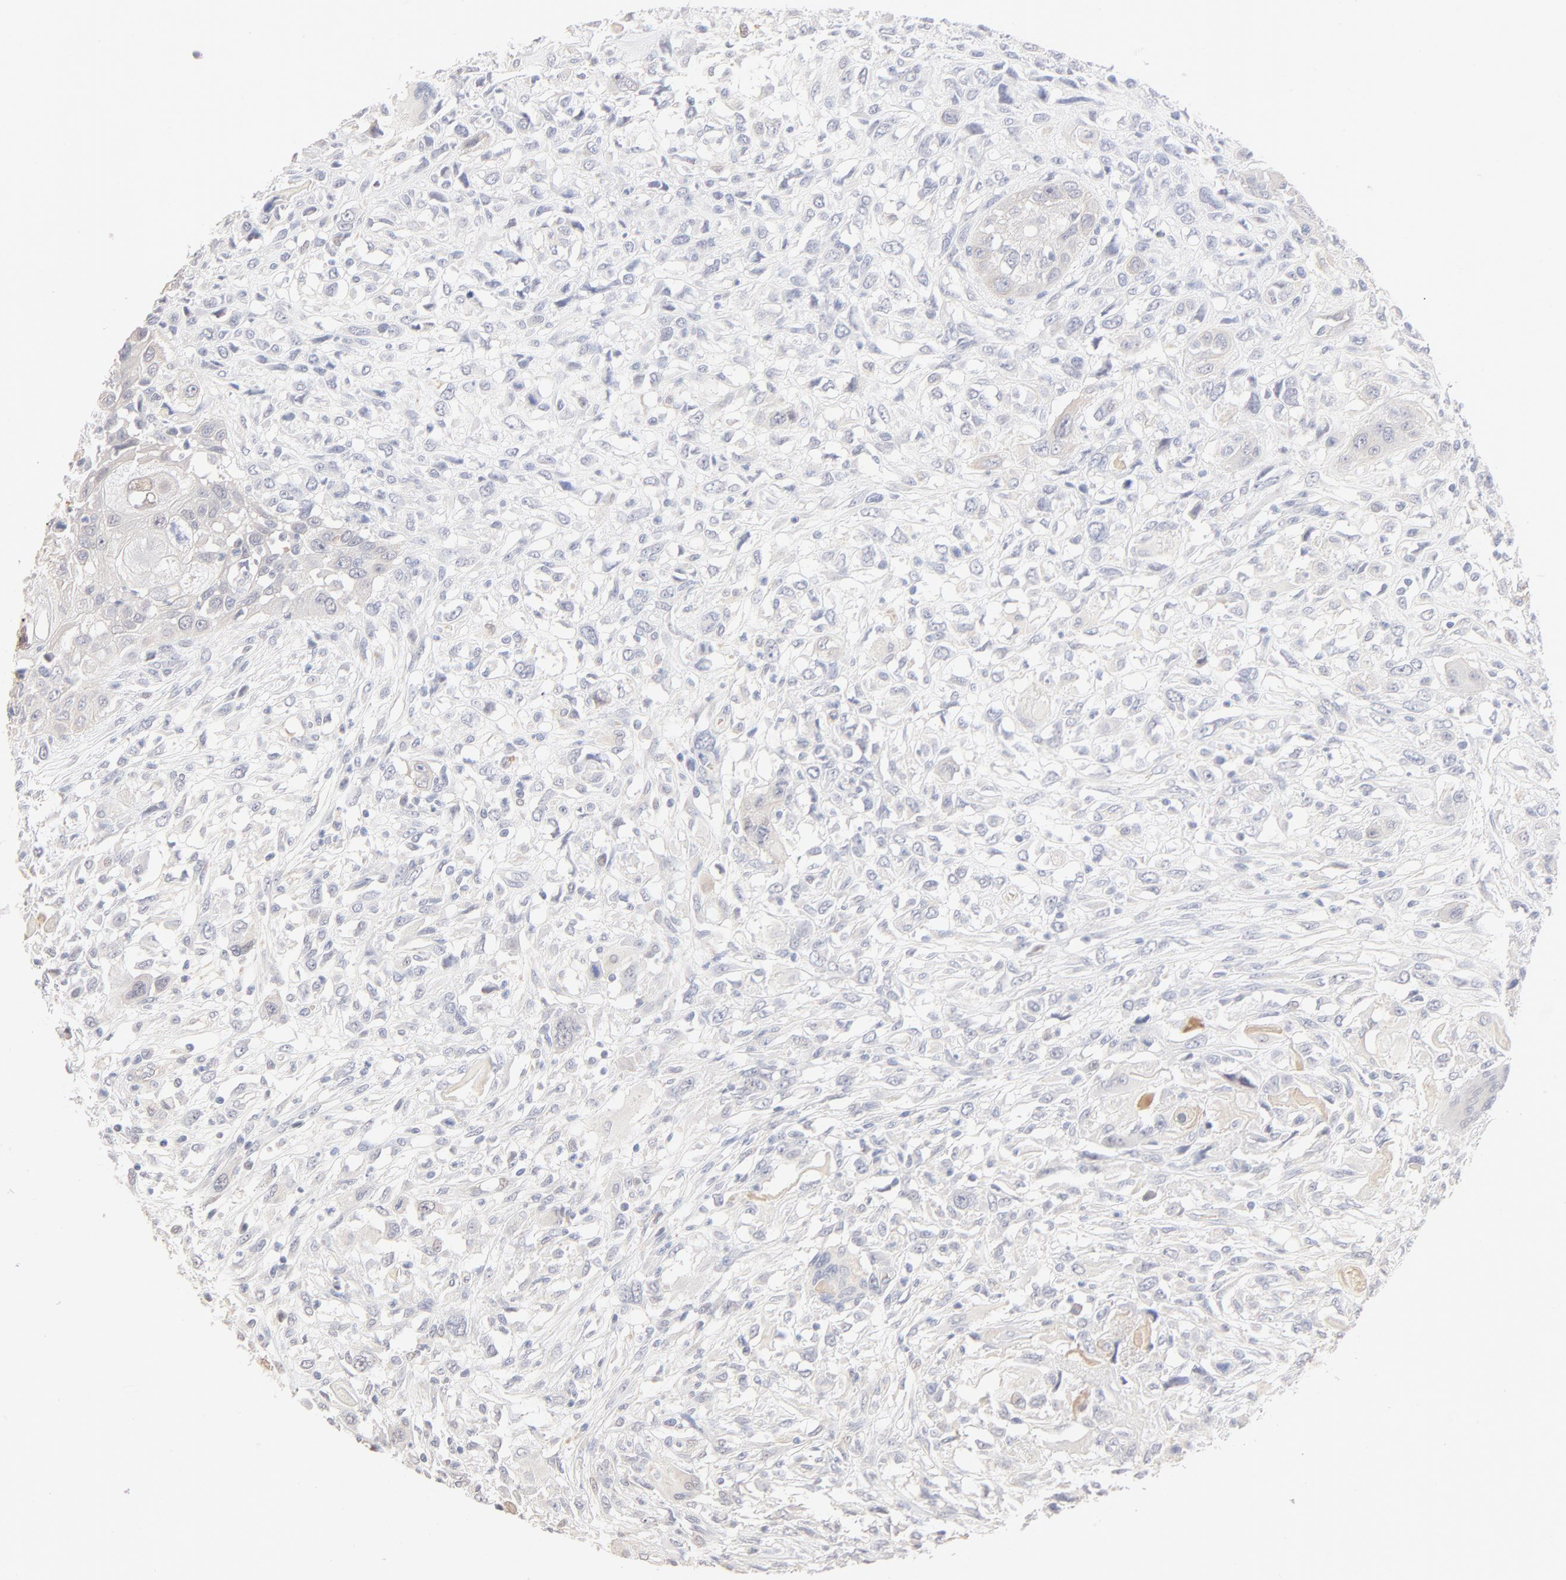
{"staining": {"intensity": "negative", "quantity": "none", "location": "none"}, "tissue": "head and neck cancer", "cell_type": "Tumor cells", "image_type": "cancer", "snomed": [{"axis": "morphology", "description": "Neoplasm, malignant, NOS"}, {"axis": "topography", "description": "Salivary gland"}, {"axis": "topography", "description": "Head-Neck"}], "caption": "Tumor cells are negative for brown protein staining in head and neck malignant neoplasm. (Immunohistochemistry, brightfield microscopy, high magnification).", "gene": "SPTB", "patient": {"sex": "male", "age": 43}}